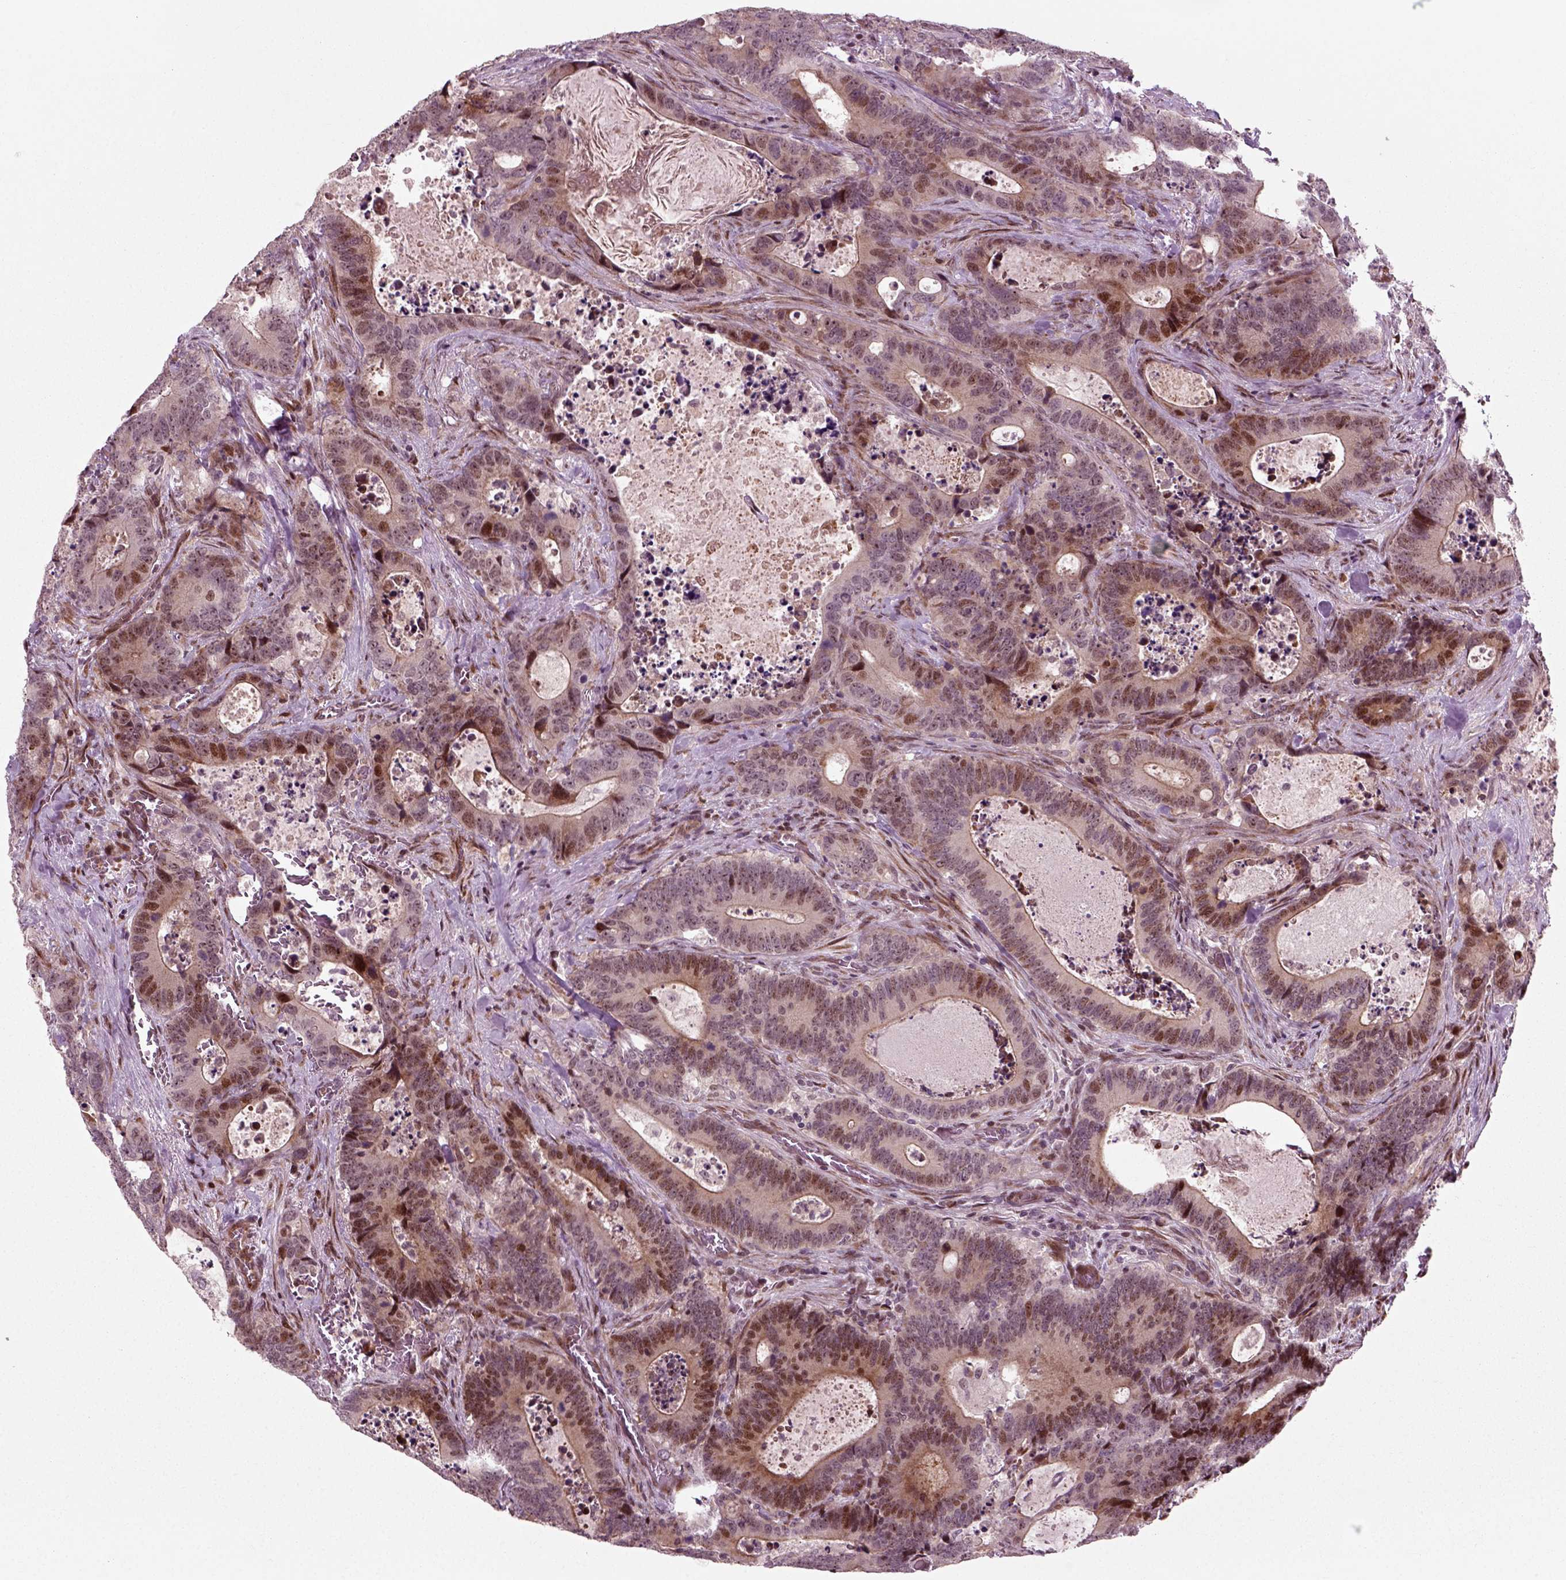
{"staining": {"intensity": "strong", "quantity": "<25%", "location": "cytoplasmic/membranous,nuclear"}, "tissue": "colorectal cancer", "cell_type": "Tumor cells", "image_type": "cancer", "snomed": [{"axis": "morphology", "description": "Adenocarcinoma, NOS"}, {"axis": "topography", "description": "Colon"}], "caption": "Immunohistochemistry (IHC) (DAB) staining of adenocarcinoma (colorectal) displays strong cytoplasmic/membranous and nuclear protein expression in approximately <25% of tumor cells.", "gene": "CDC14A", "patient": {"sex": "female", "age": 82}}